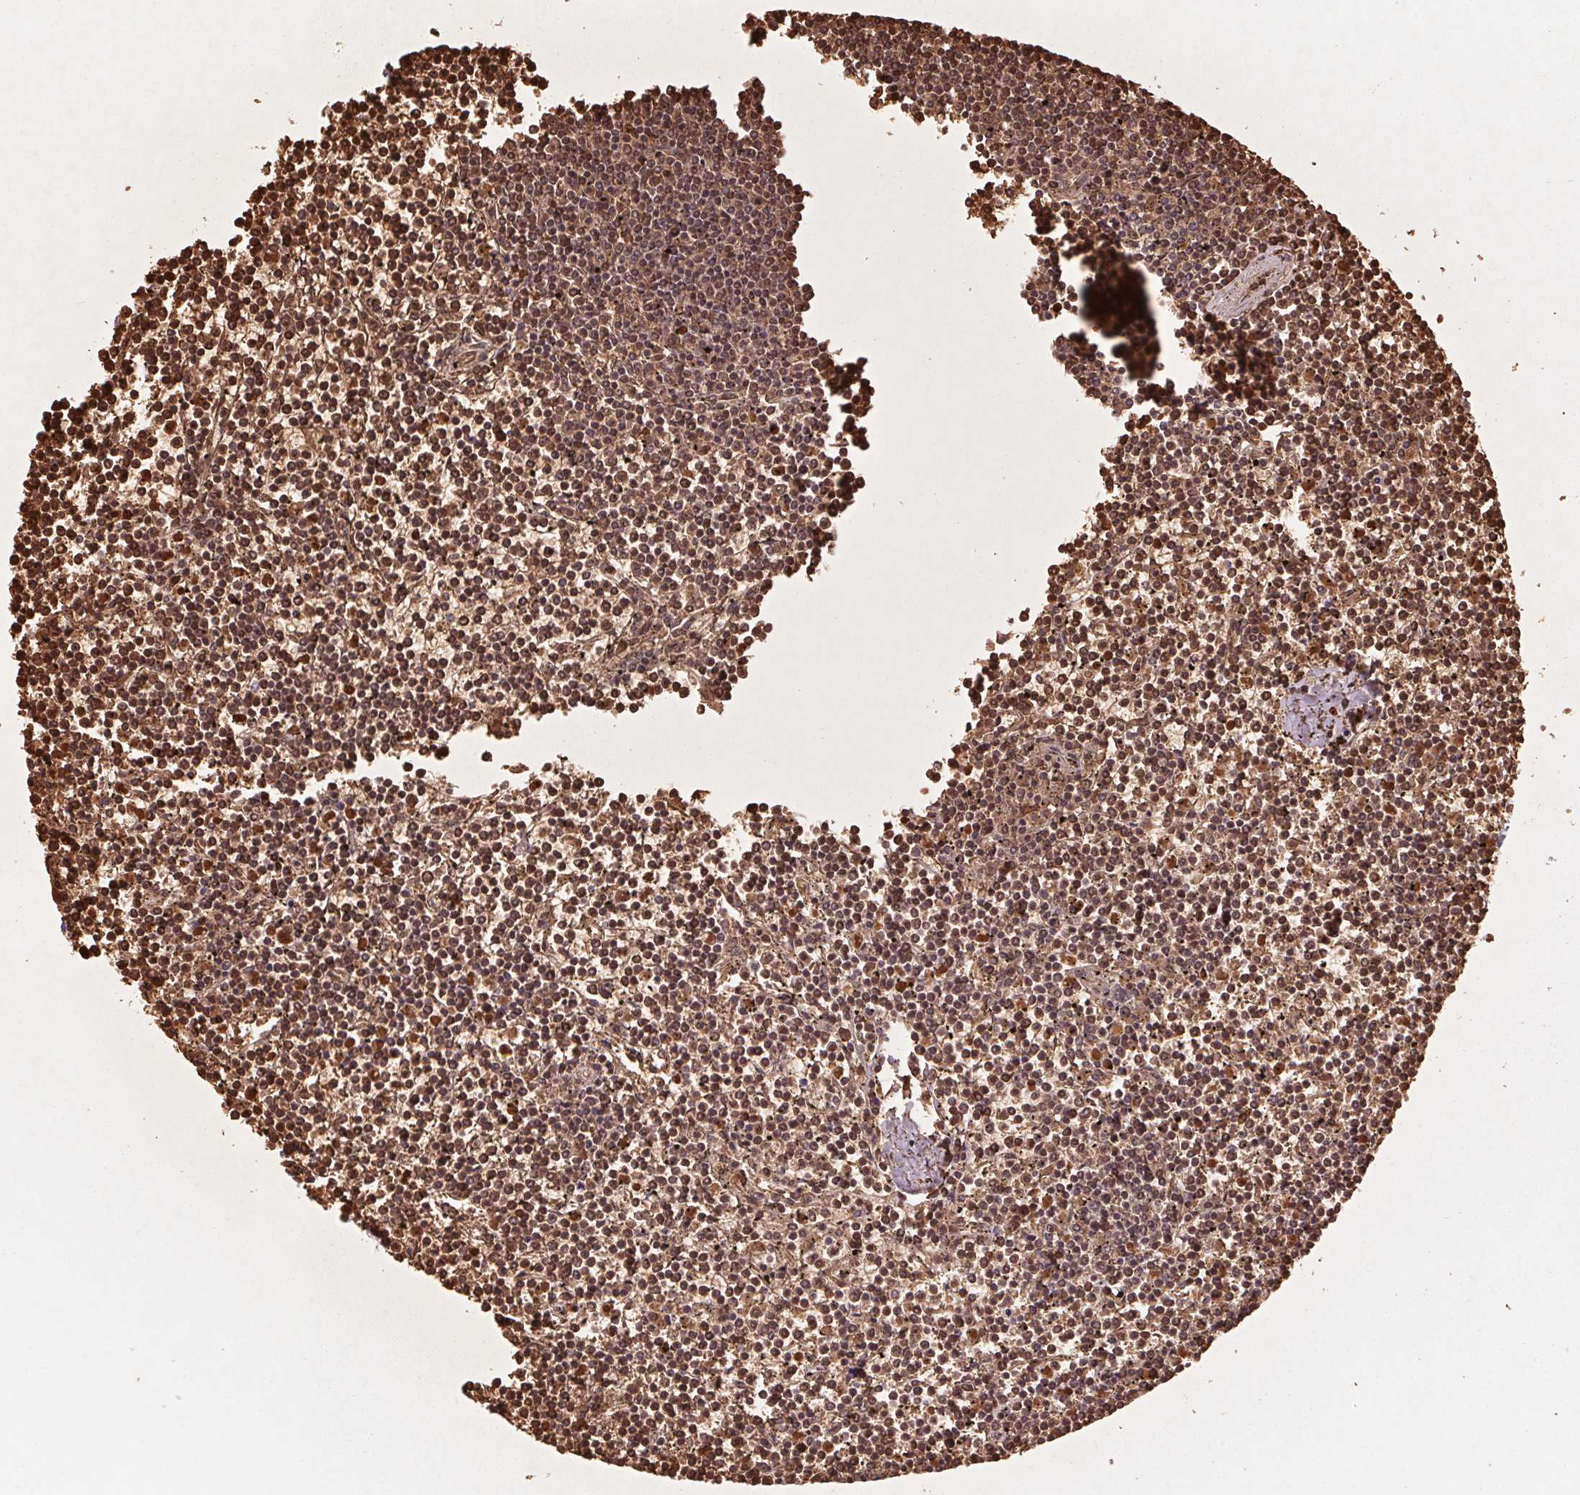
{"staining": {"intensity": "moderate", "quantity": ">75%", "location": "cytoplasmic/membranous,nuclear"}, "tissue": "lymphoma", "cell_type": "Tumor cells", "image_type": "cancer", "snomed": [{"axis": "morphology", "description": "Malignant lymphoma, non-Hodgkin's type, Low grade"}, {"axis": "topography", "description": "Spleen"}], "caption": "Immunohistochemical staining of human low-grade malignant lymphoma, non-Hodgkin's type displays medium levels of moderate cytoplasmic/membranous and nuclear staining in approximately >75% of tumor cells.", "gene": "HBQ1", "patient": {"sex": "female", "age": 19}}